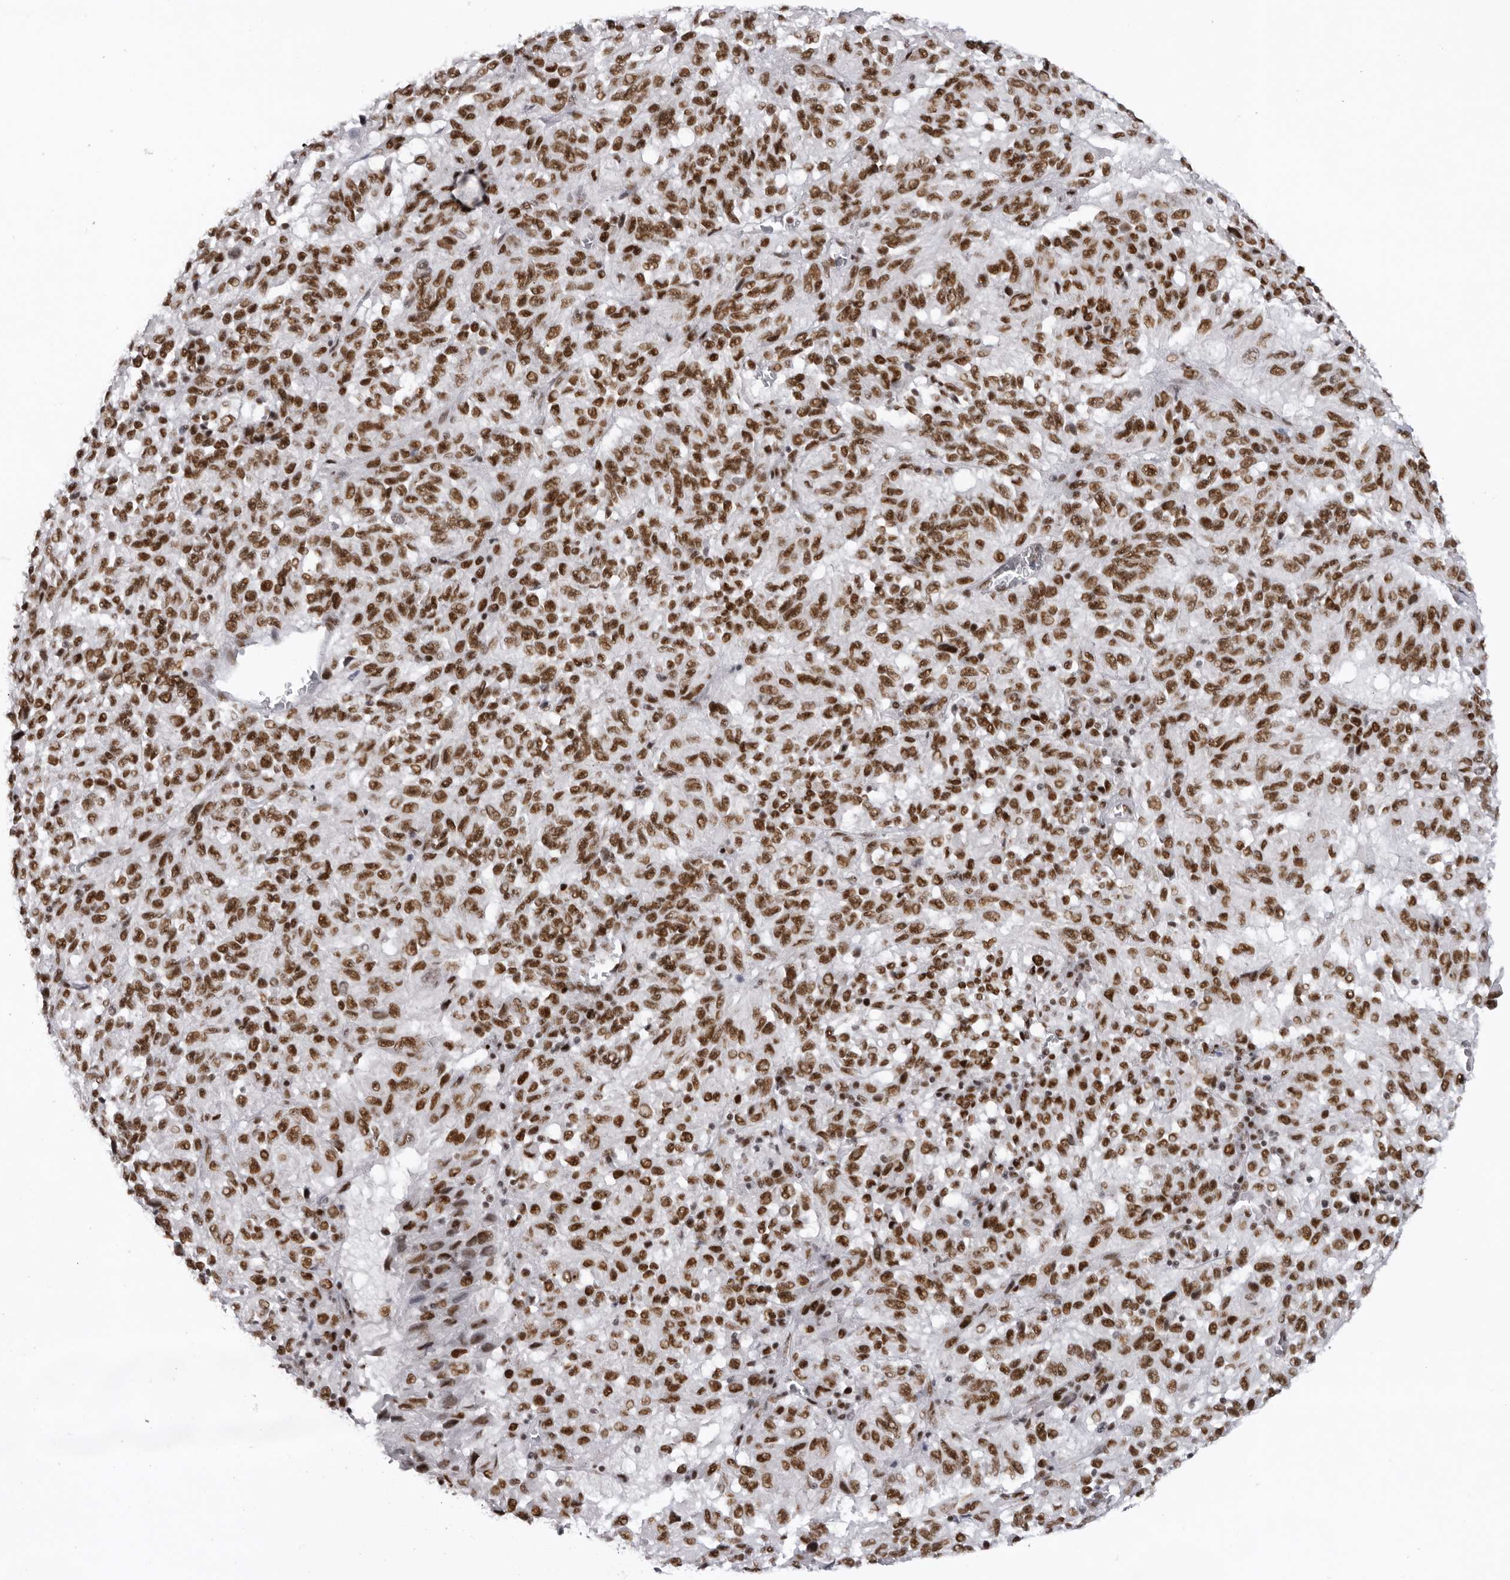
{"staining": {"intensity": "strong", "quantity": ">75%", "location": "nuclear"}, "tissue": "melanoma", "cell_type": "Tumor cells", "image_type": "cancer", "snomed": [{"axis": "morphology", "description": "Malignant melanoma, Metastatic site"}, {"axis": "topography", "description": "Lung"}], "caption": "The immunohistochemical stain shows strong nuclear staining in tumor cells of melanoma tissue. (IHC, brightfield microscopy, high magnification).", "gene": "DHX9", "patient": {"sex": "male", "age": 64}}